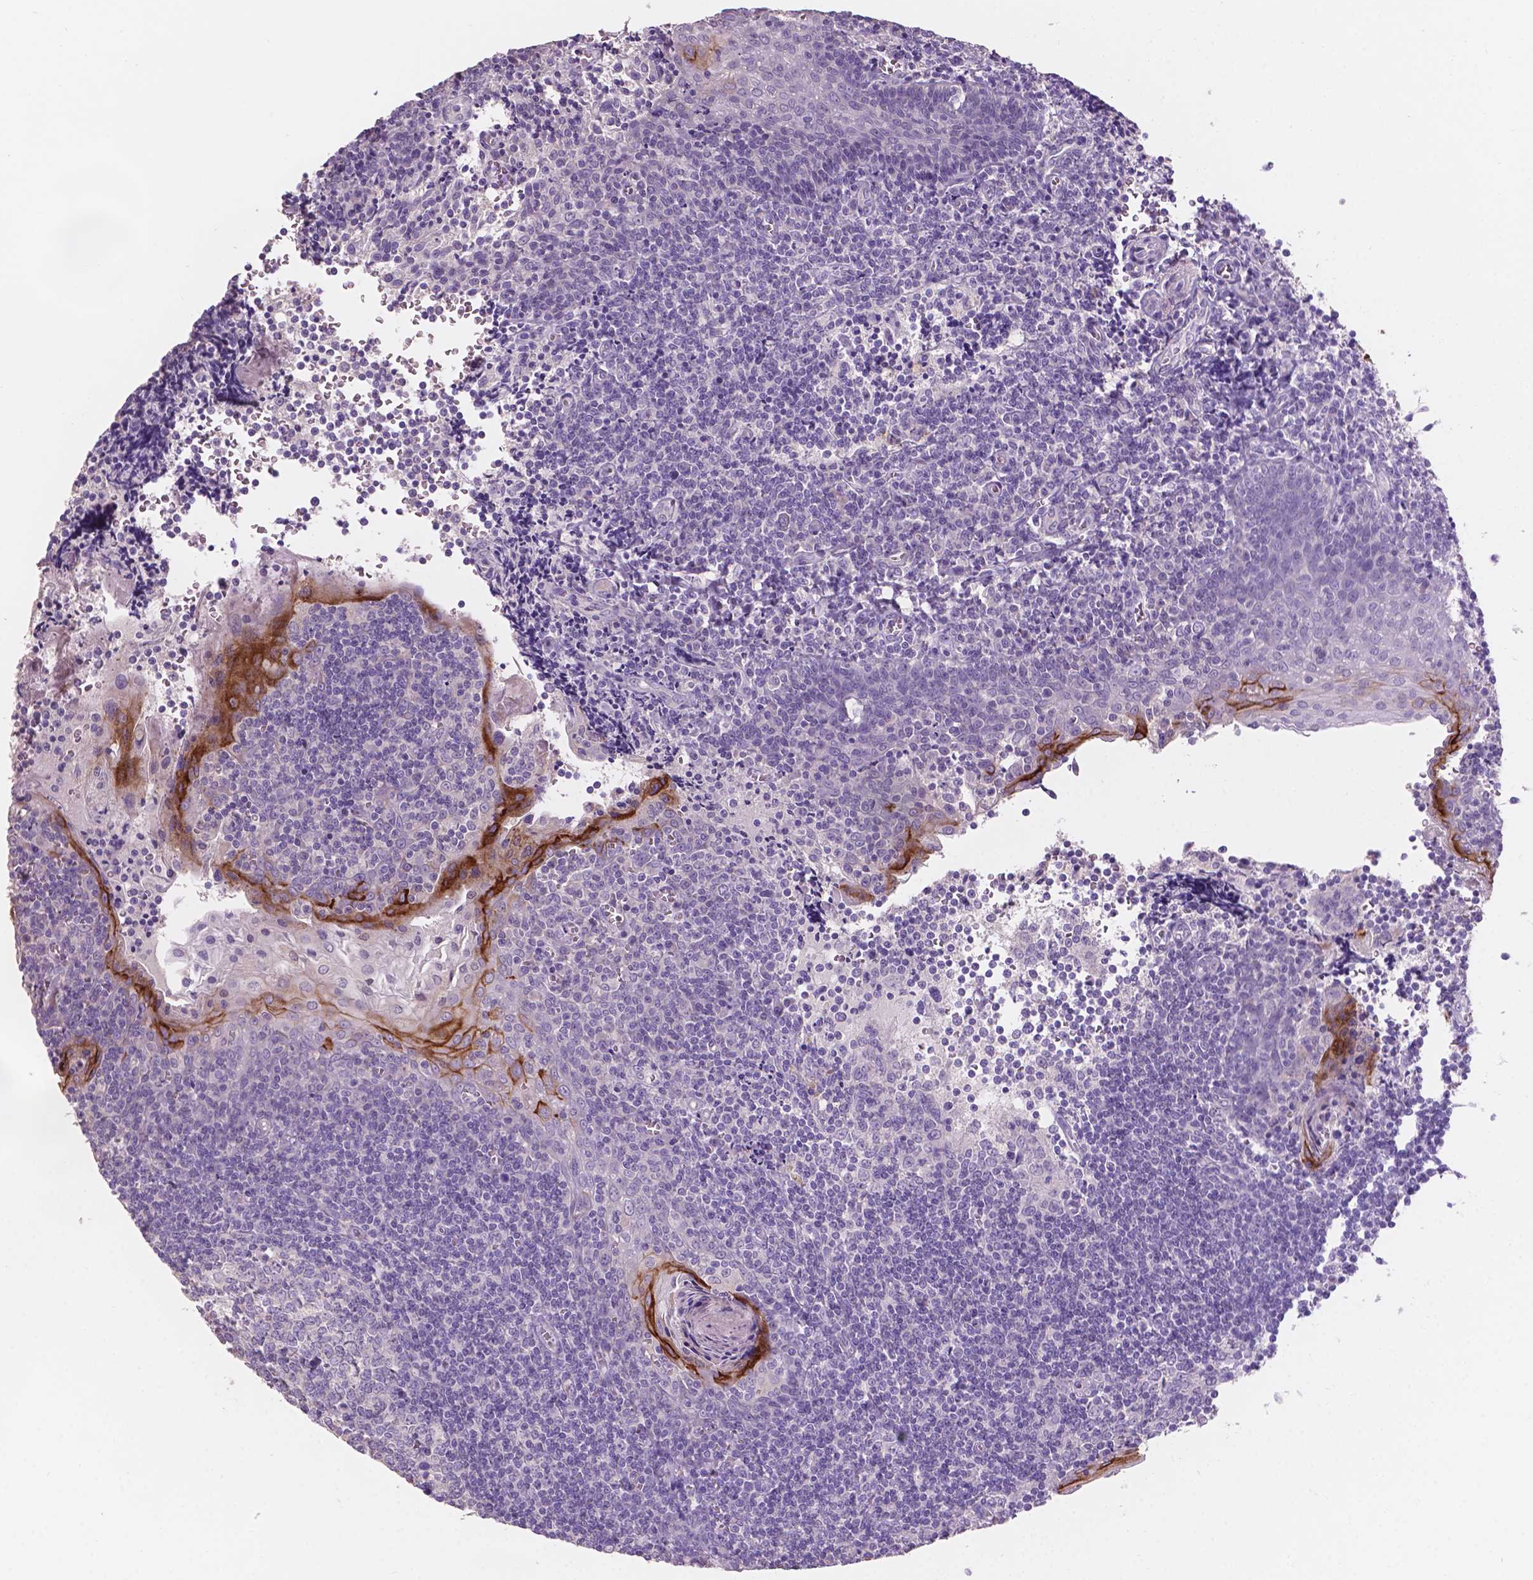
{"staining": {"intensity": "negative", "quantity": "none", "location": "none"}, "tissue": "tonsil", "cell_type": "Germinal center cells", "image_type": "normal", "snomed": [{"axis": "morphology", "description": "Normal tissue, NOS"}, {"axis": "morphology", "description": "Inflammation, NOS"}, {"axis": "topography", "description": "Tonsil"}], "caption": "Immunohistochemistry (IHC) photomicrograph of unremarkable tonsil: tonsil stained with DAB exhibits no significant protein expression in germinal center cells.", "gene": "SBSN", "patient": {"sex": "female", "age": 31}}